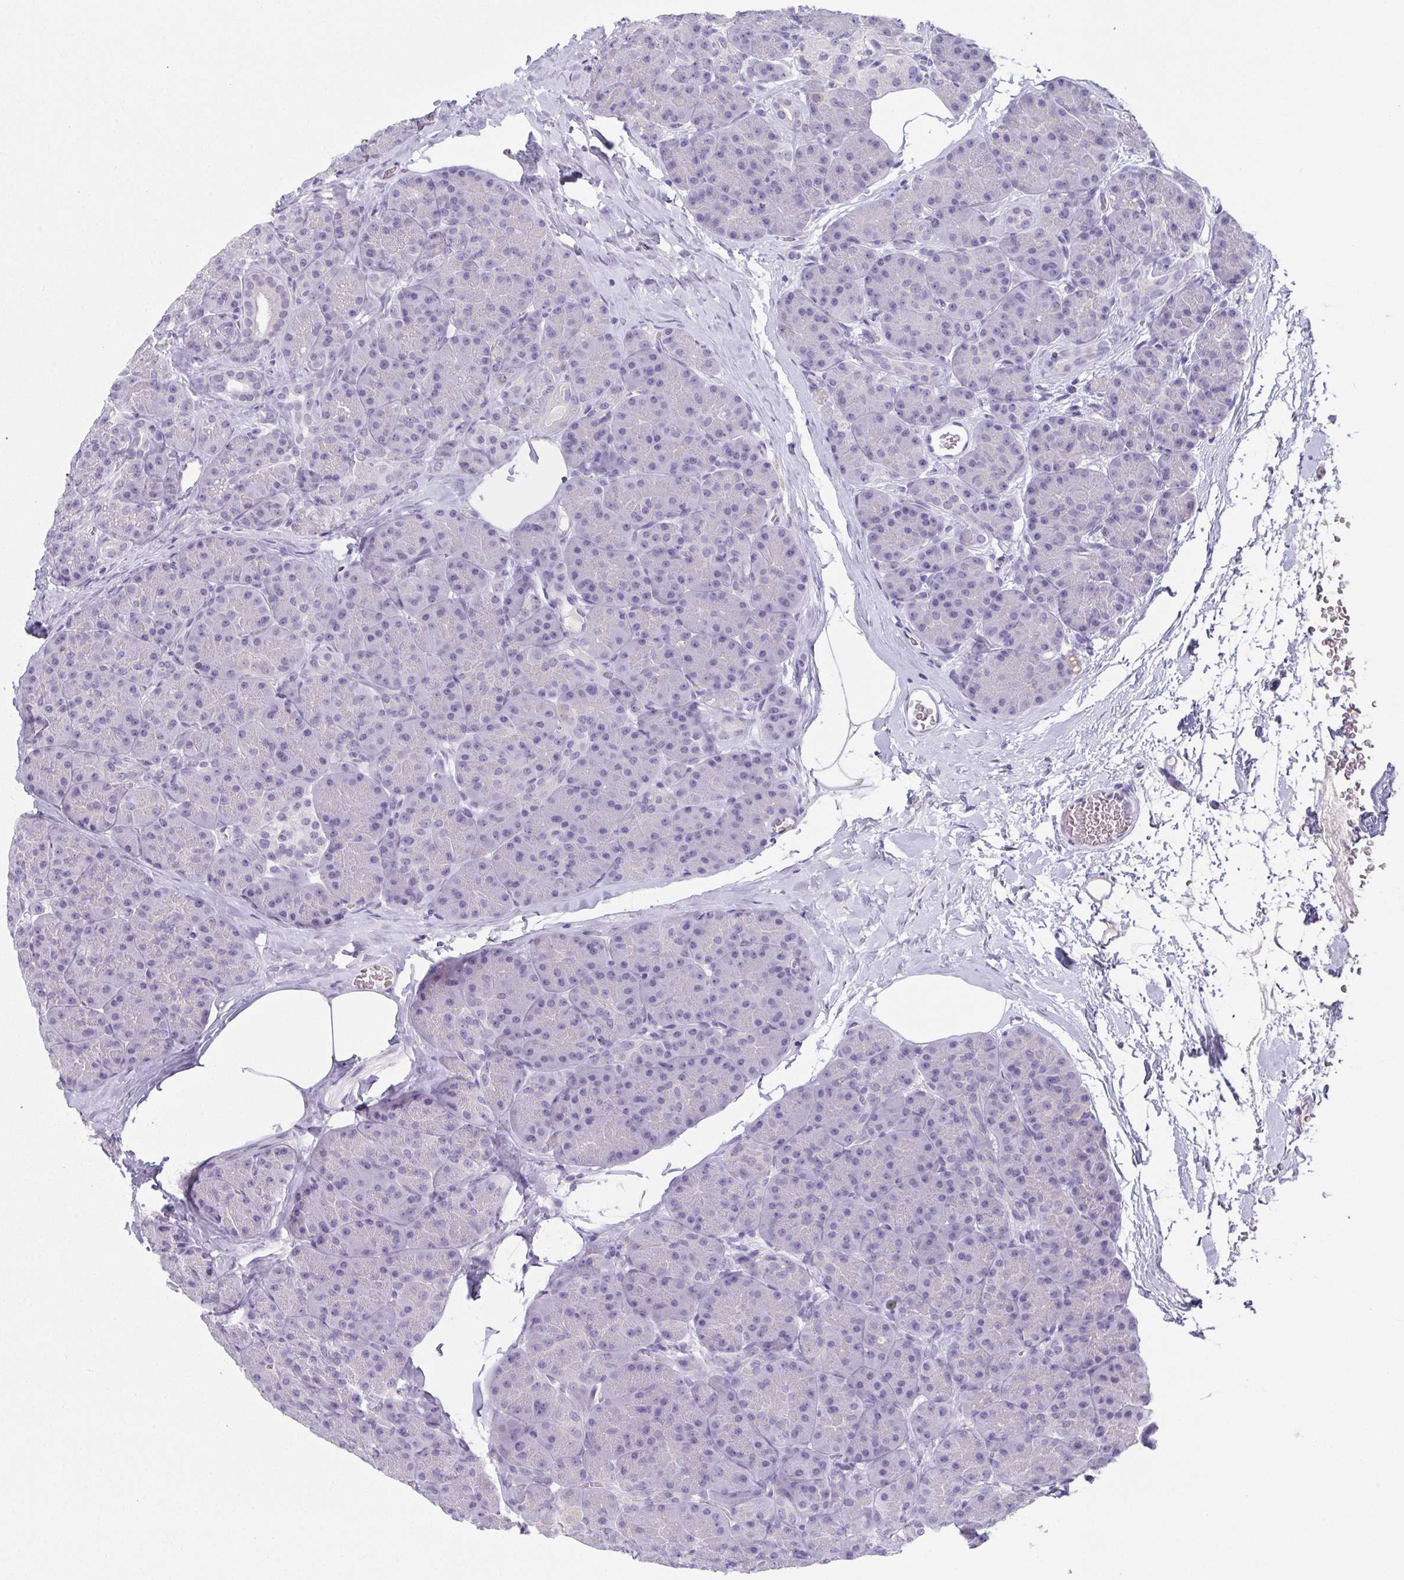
{"staining": {"intensity": "negative", "quantity": "none", "location": "none"}, "tissue": "pancreas", "cell_type": "Exocrine glandular cells", "image_type": "normal", "snomed": [{"axis": "morphology", "description": "Normal tissue, NOS"}, {"axis": "topography", "description": "Pancreas"}], "caption": "Normal pancreas was stained to show a protein in brown. There is no significant expression in exocrine glandular cells. The staining was performed using DAB (3,3'-diaminobenzidine) to visualize the protein expression in brown, while the nuclei were stained in blue with hematoxylin (Magnification: 20x).", "gene": "SLC36A2", "patient": {"sex": "male", "age": 57}}